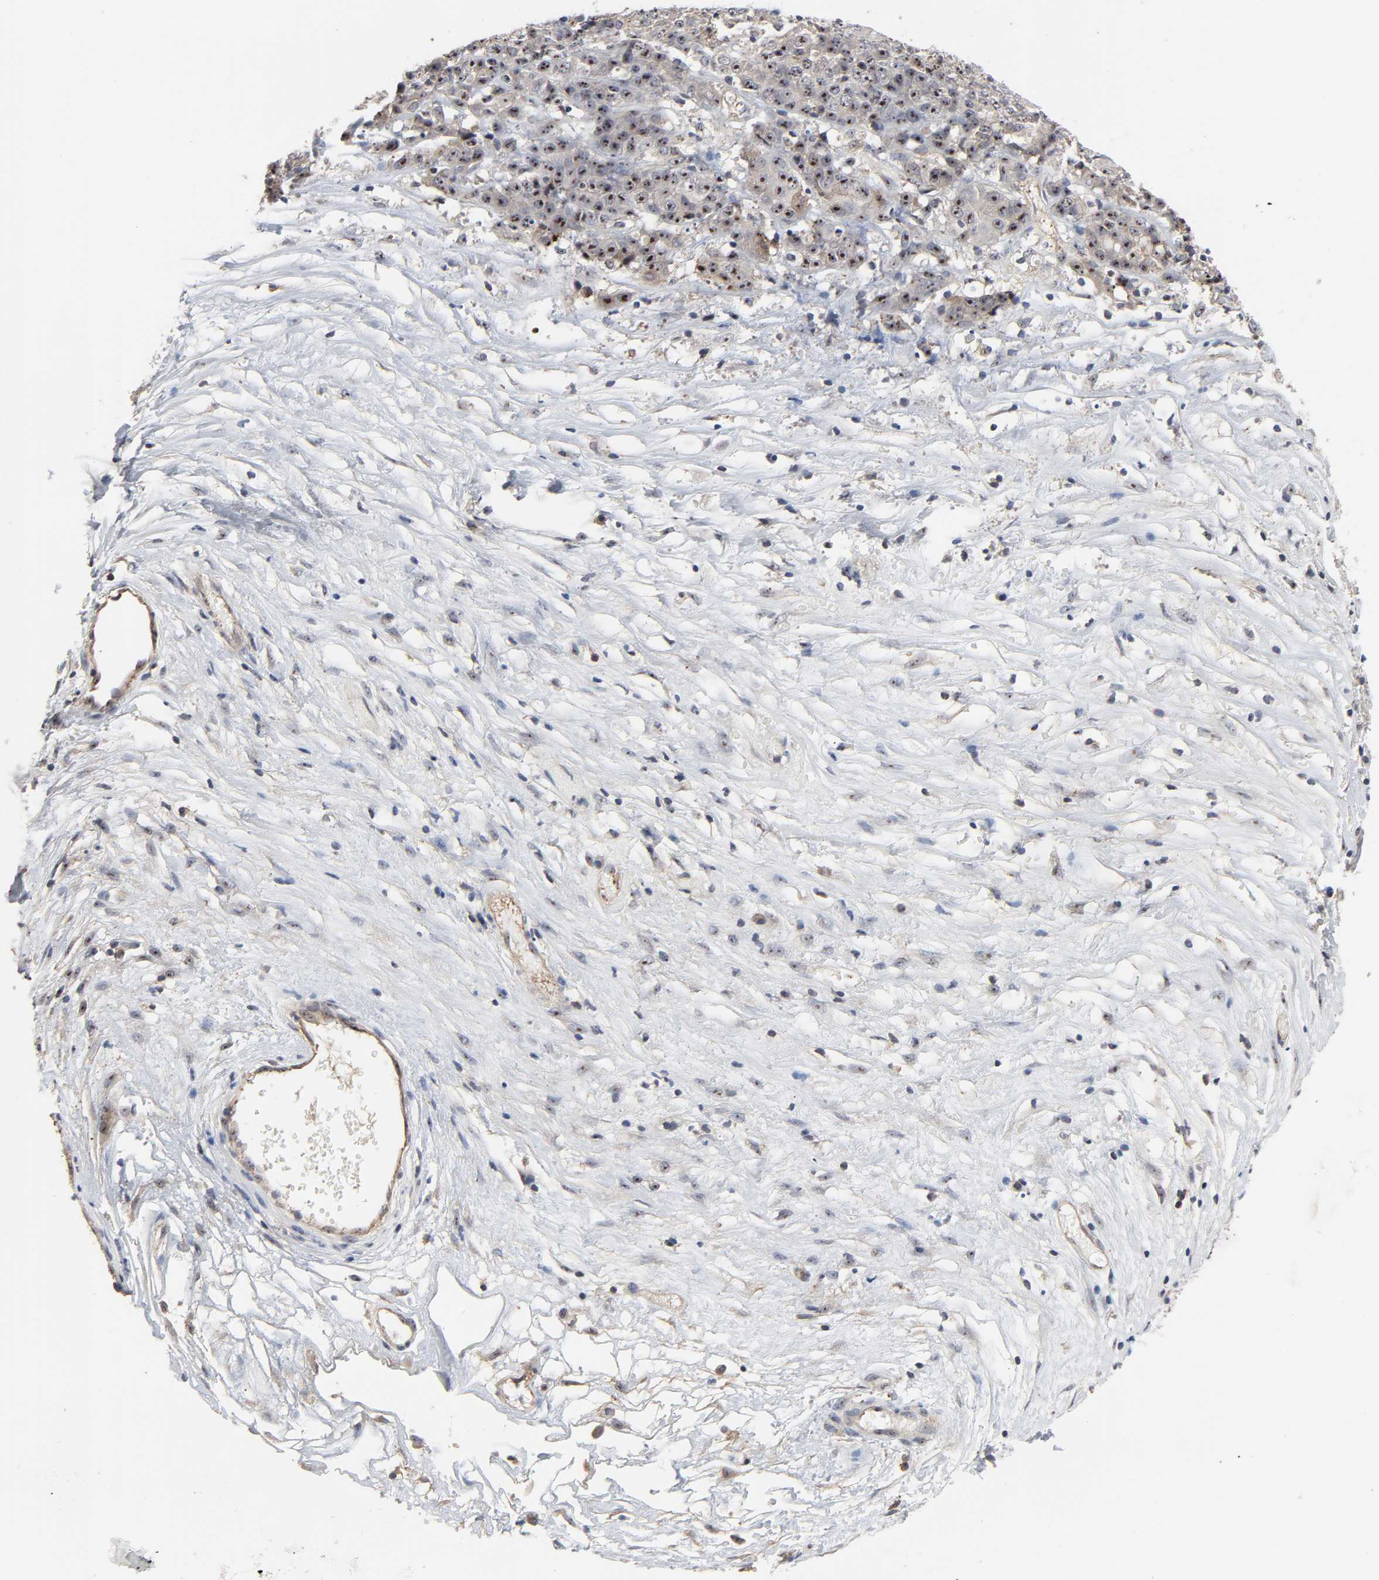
{"staining": {"intensity": "weak", "quantity": ">75%", "location": "cytoplasmic/membranous,nuclear"}, "tissue": "ovarian cancer", "cell_type": "Tumor cells", "image_type": "cancer", "snomed": [{"axis": "morphology", "description": "Carcinoma, endometroid"}, {"axis": "topography", "description": "Ovary"}], "caption": "This histopathology image displays IHC staining of human ovarian cancer (endometroid carcinoma), with low weak cytoplasmic/membranous and nuclear positivity in about >75% of tumor cells.", "gene": "DDX10", "patient": {"sex": "female", "age": 42}}